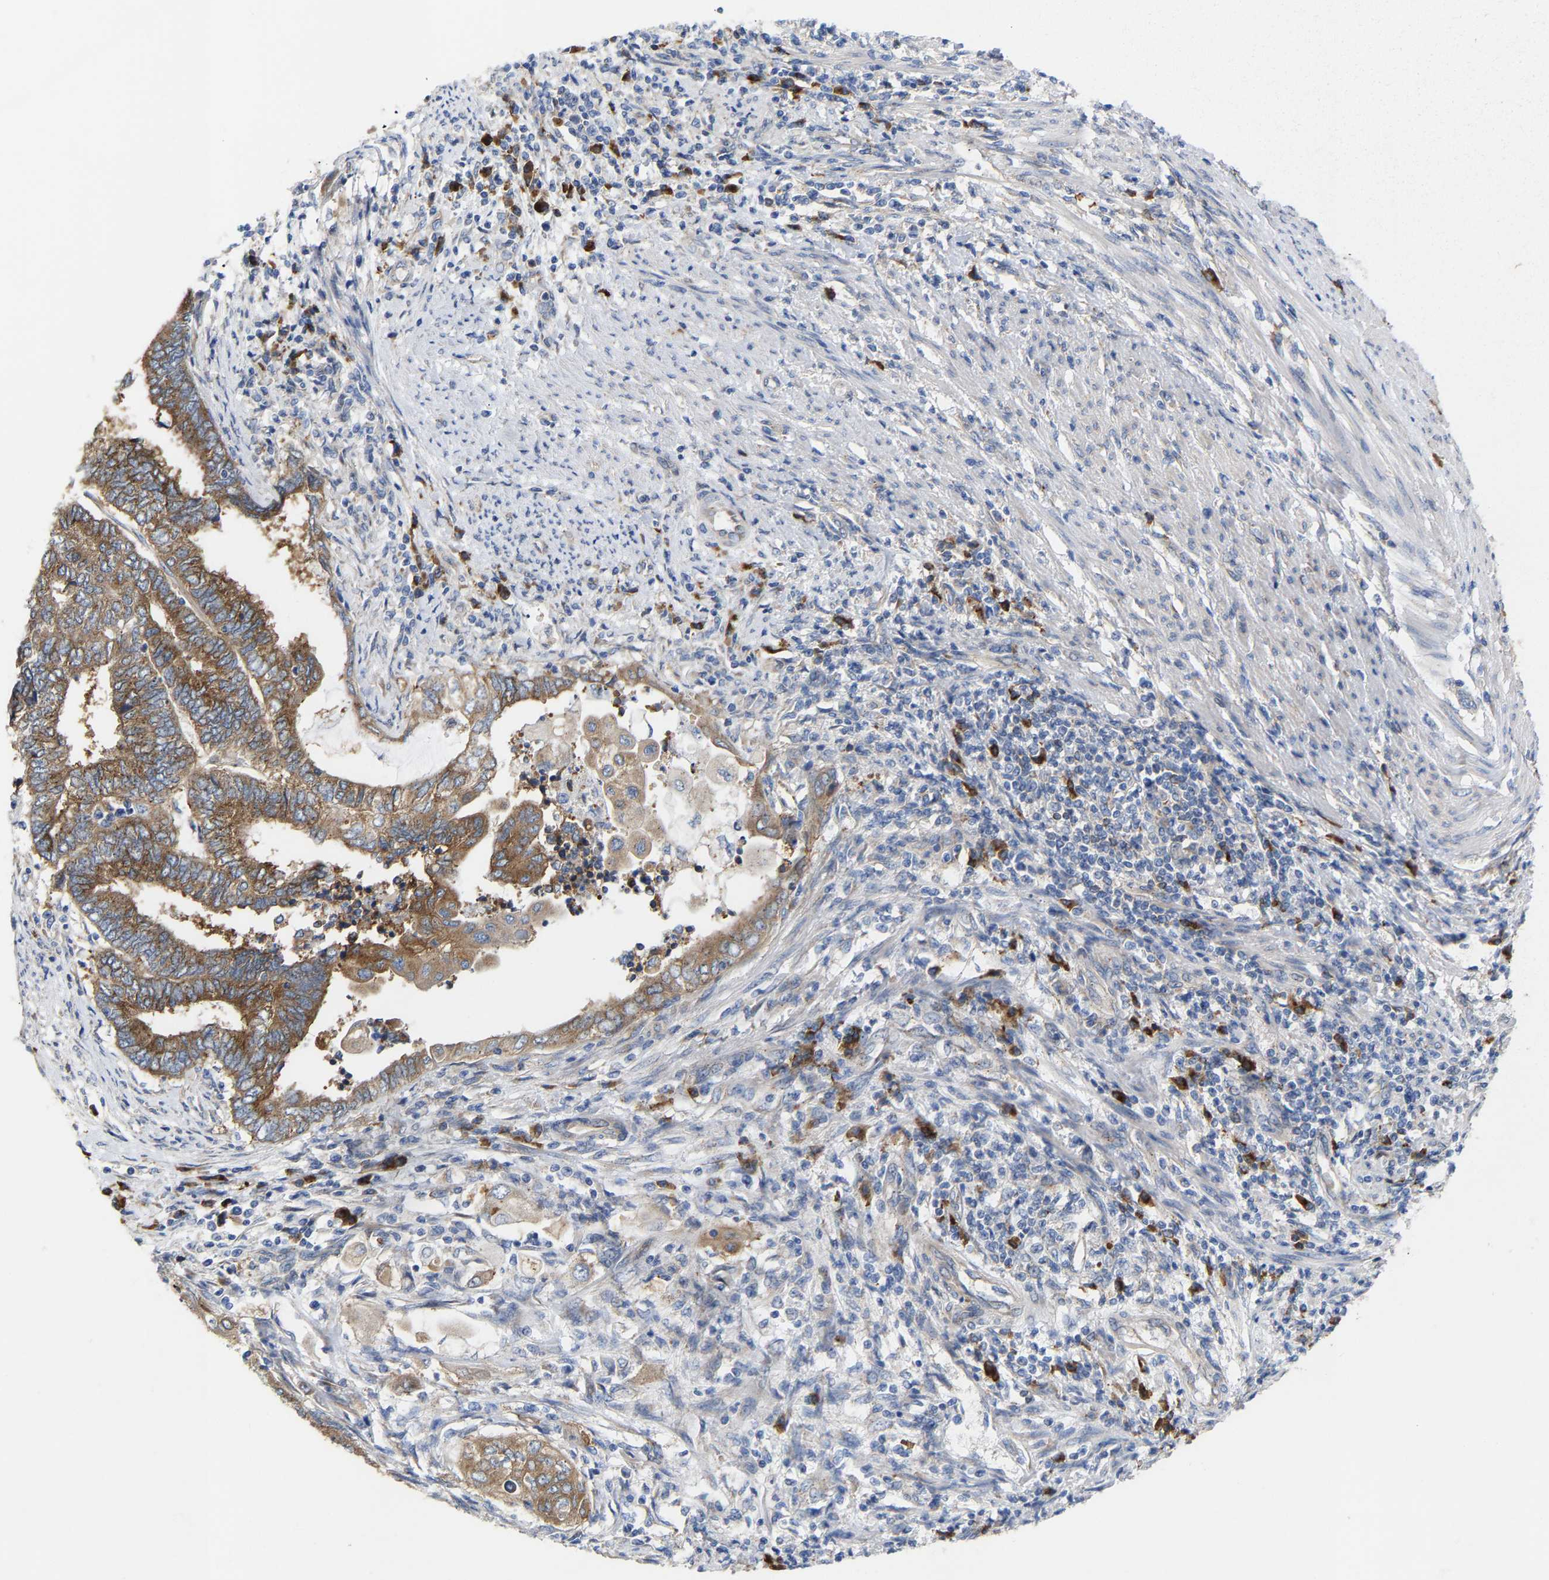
{"staining": {"intensity": "moderate", "quantity": ">75%", "location": "cytoplasmic/membranous"}, "tissue": "endometrial cancer", "cell_type": "Tumor cells", "image_type": "cancer", "snomed": [{"axis": "morphology", "description": "Adenocarcinoma, NOS"}, {"axis": "topography", "description": "Uterus"}, {"axis": "topography", "description": "Endometrium"}], "caption": "Human endometrial cancer stained with a protein marker demonstrates moderate staining in tumor cells.", "gene": "PPP1R15A", "patient": {"sex": "female", "age": 70}}